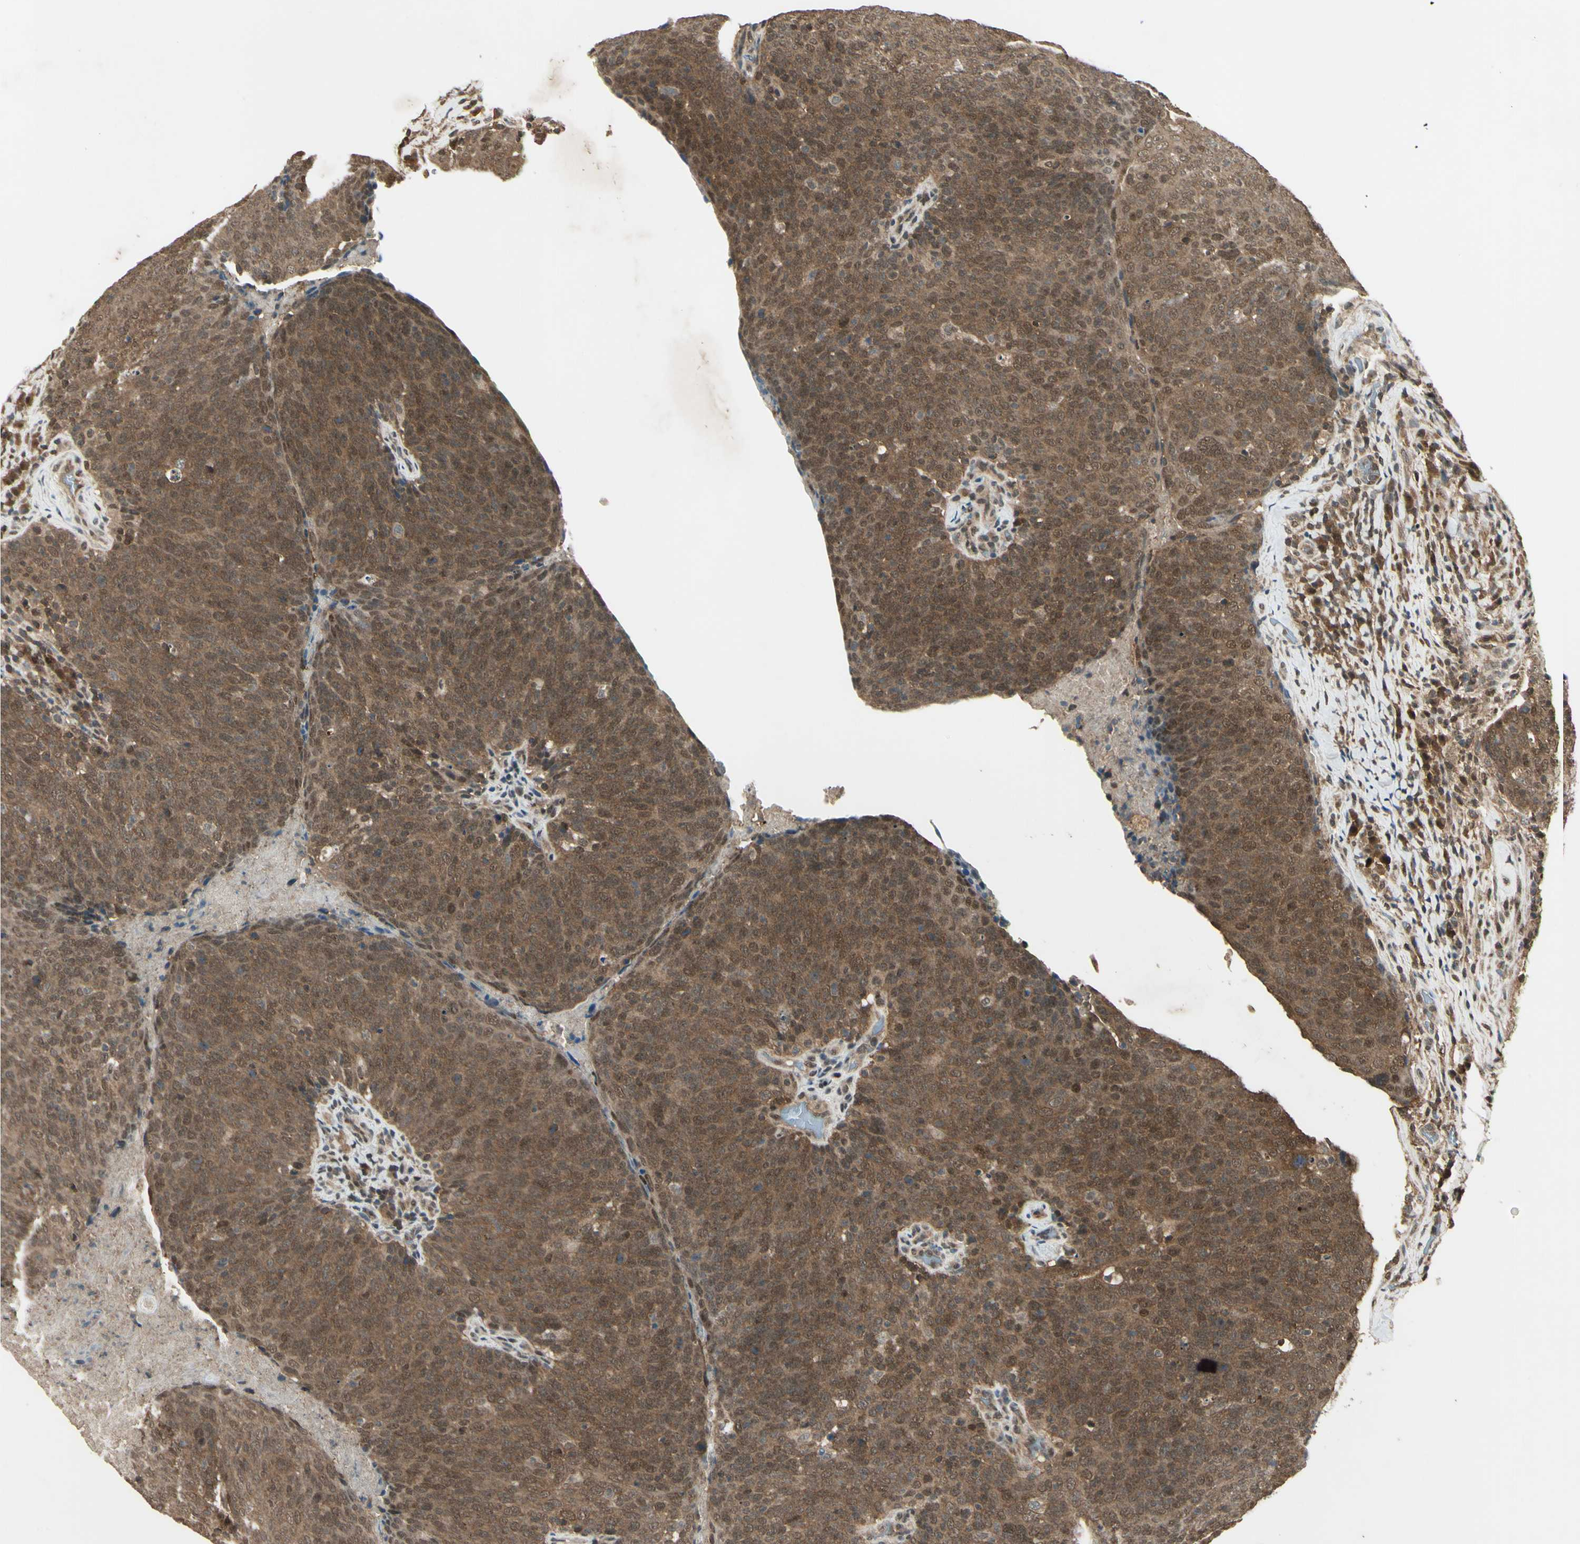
{"staining": {"intensity": "moderate", "quantity": ">75%", "location": "cytoplasmic/membranous,nuclear"}, "tissue": "head and neck cancer", "cell_type": "Tumor cells", "image_type": "cancer", "snomed": [{"axis": "morphology", "description": "Squamous cell carcinoma, NOS"}, {"axis": "morphology", "description": "Squamous cell carcinoma, metastatic, NOS"}, {"axis": "topography", "description": "Lymph node"}, {"axis": "topography", "description": "Head-Neck"}], "caption": "The immunohistochemical stain shows moderate cytoplasmic/membranous and nuclear expression in tumor cells of metastatic squamous cell carcinoma (head and neck) tissue.", "gene": "PSMD5", "patient": {"sex": "male", "age": 62}}